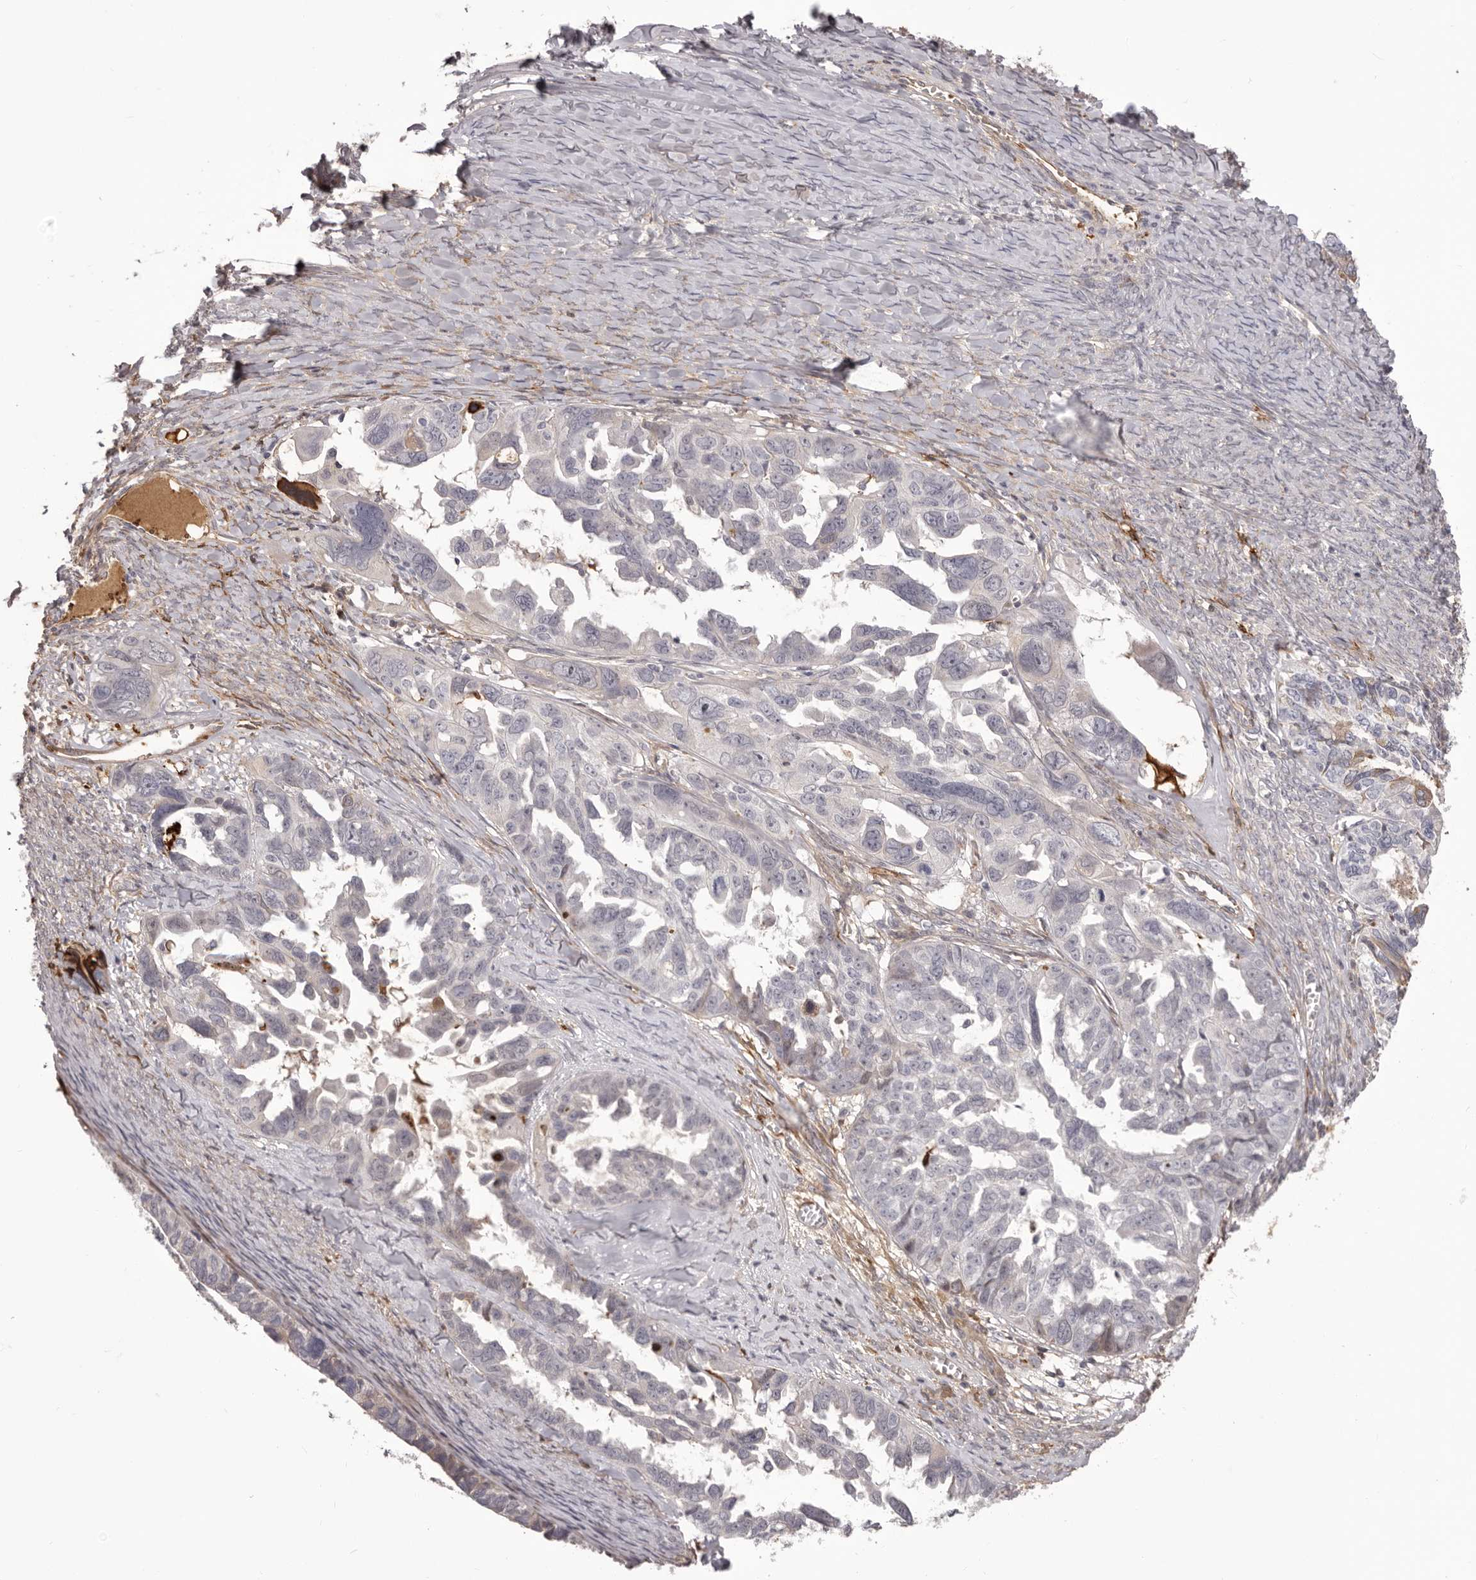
{"staining": {"intensity": "negative", "quantity": "none", "location": "none"}, "tissue": "ovarian cancer", "cell_type": "Tumor cells", "image_type": "cancer", "snomed": [{"axis": "morphology", "description": "Cystadenocarcinoma, serous, NOS"}, {"axis": "topography", "description": "Ovary"}], "caption": "A histopathology image of human ovarian serous cystadenocarcinoma is negative for staining in tumor cells.", "gene": "OTUD3", "patient": {"sex": "female", "age": 79}}